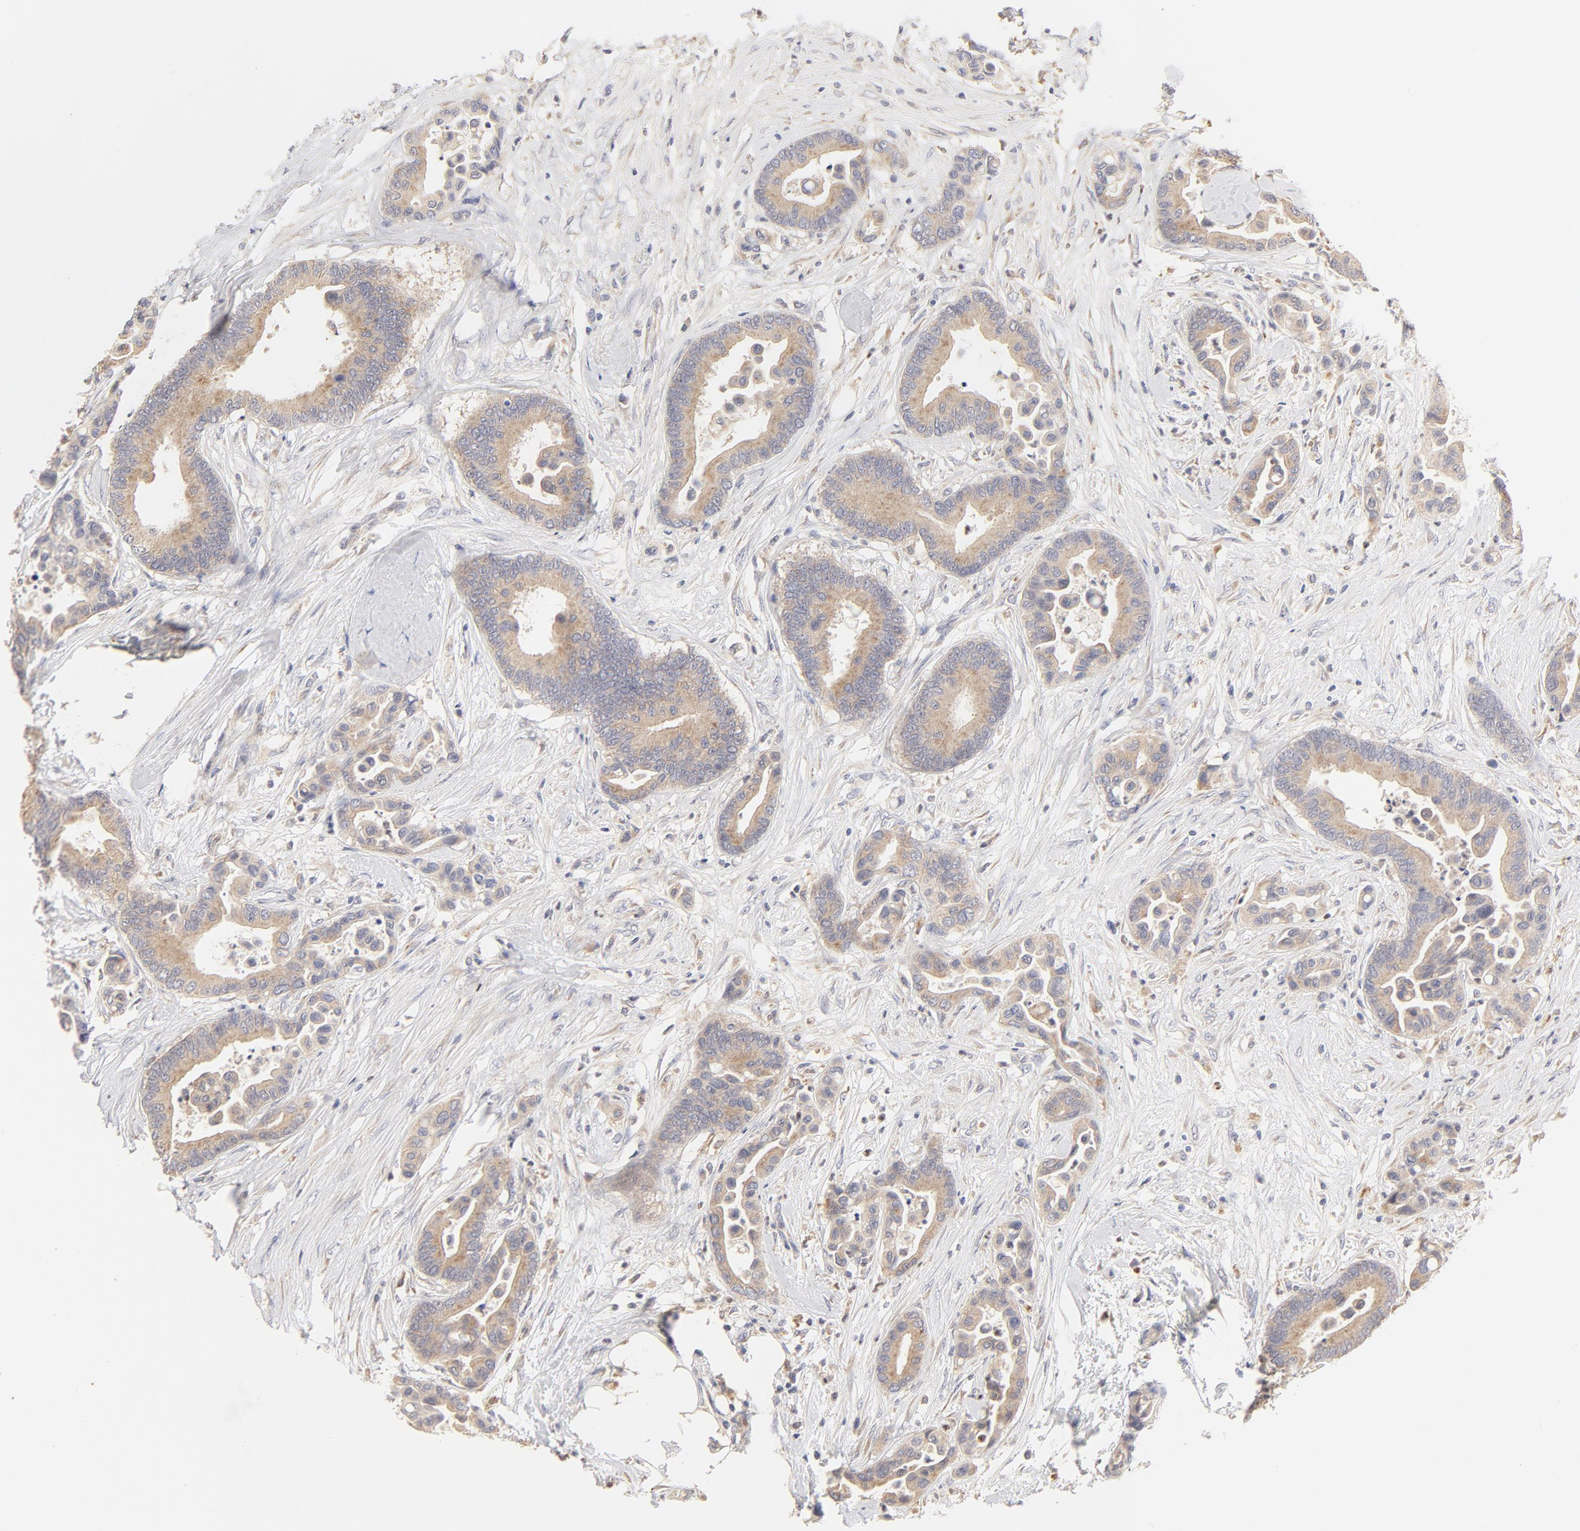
{"staining": {"intensity": "weak", "quantity": ">75%", "location": "cytoplasmic/membranous"}, "tissue": "colorectal cancer", "cell_type": "Tumor cells", "image_type": "cancer", "snomed": [{"axis": "morphology", "description": "Adenocarcinoma, NOS"}, {"axis": "topography", "description": "Colon"}], "caption": "Protein expression analysis of human colorectal cancer (adenocarcinoma) reveals weak cytoplasmic/membranous expression in about >75% of tumor cells.", "gene": "MTERF2", "patient": {"sex": "male", "age": 82}}